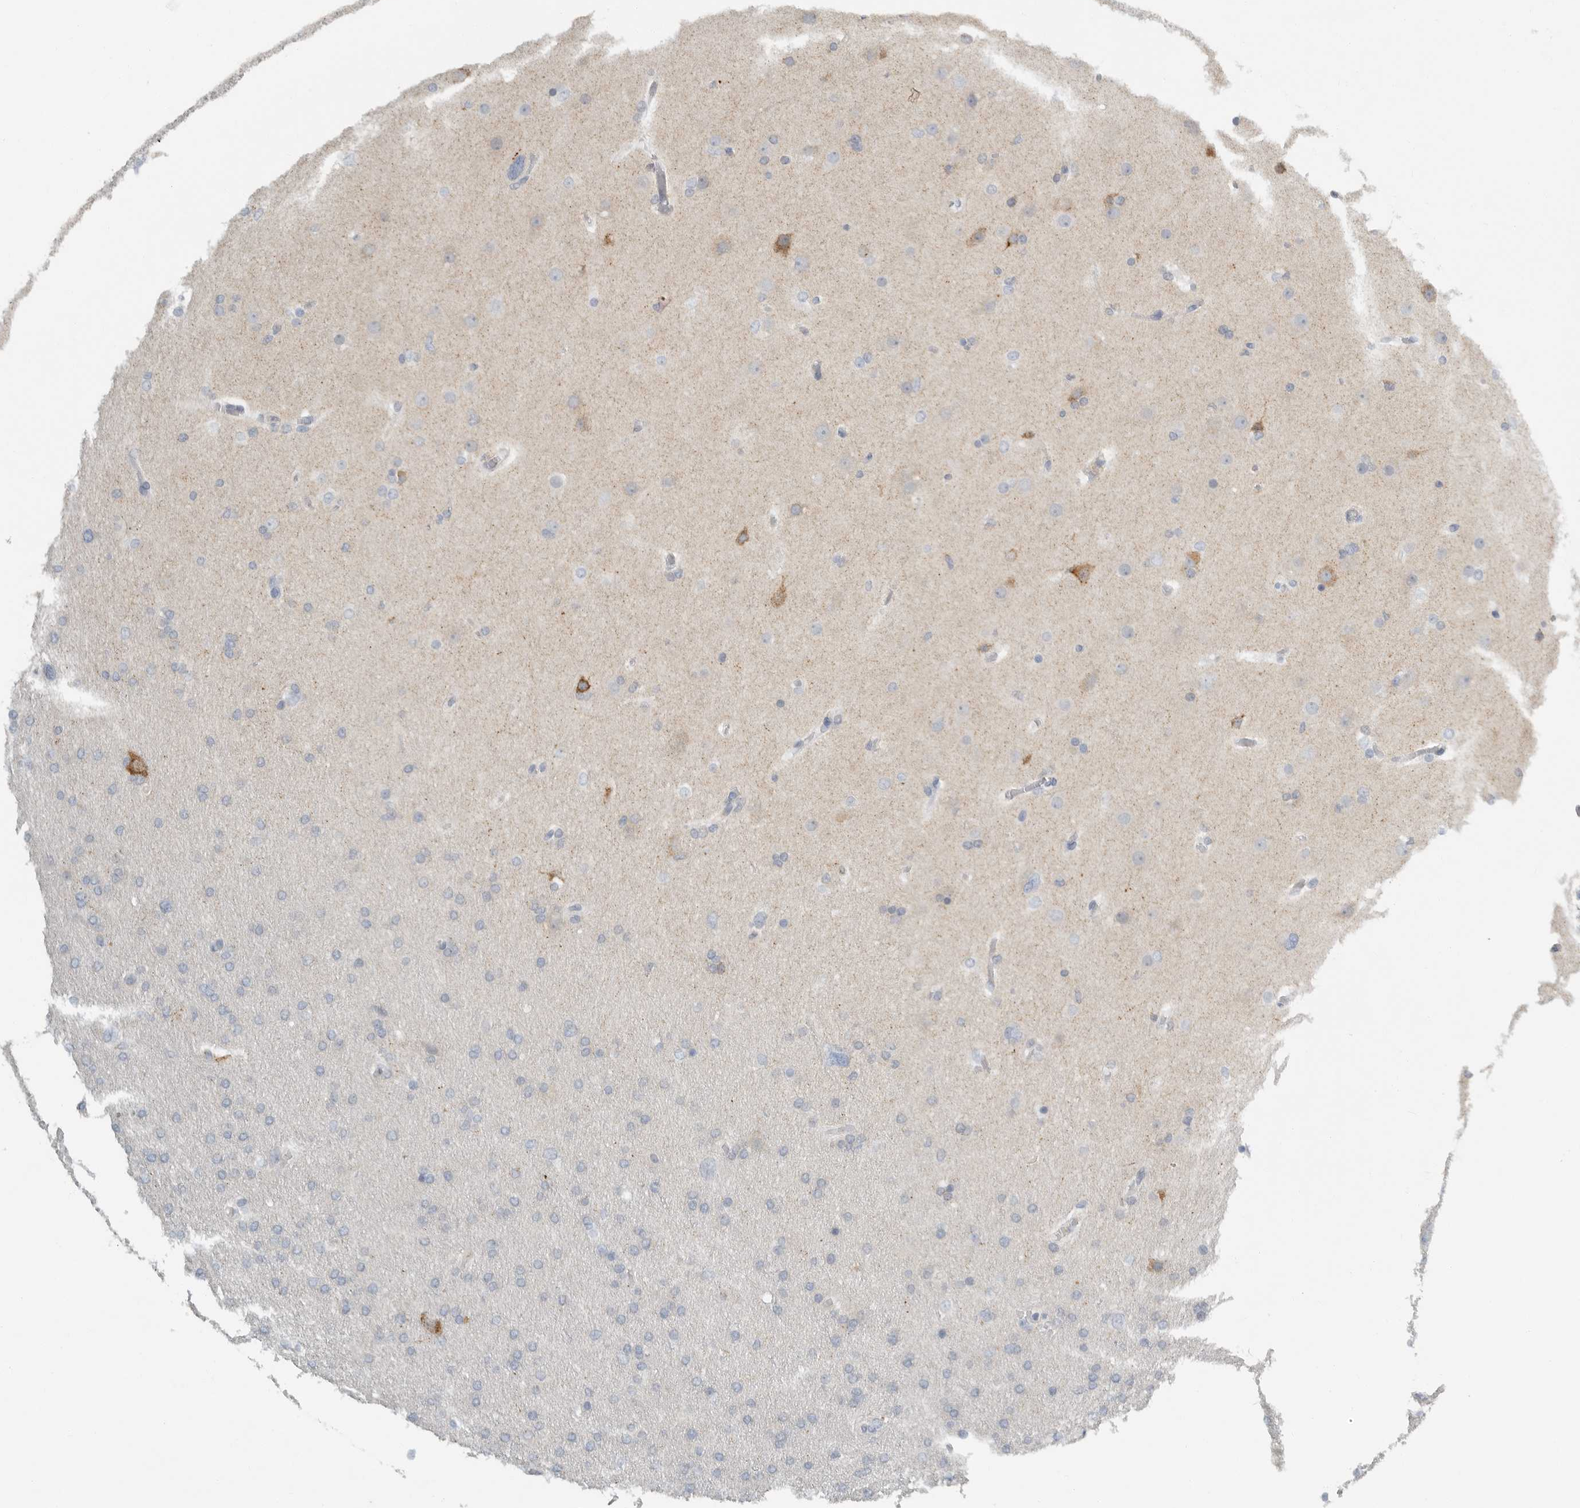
{"staining": {"intensity": "weak", "quantity": "<25%", "location": "cytoplasmic/membranous"}, "tissue": "glioma", "cell_type": "Tumor cells", "image_type": "cancer", "snomed": [{"axis": "morphology", "description": "Glioma, malignant, High grade"}, {"axis": "topography", "description": "Cerebral cortex"}], "caption": "A photomicrograph of human malignant glioma (high-grade) is negative for staining in tumor cells.", "gene": "PAM", "patient": {"sex": "female", "age": 36}}